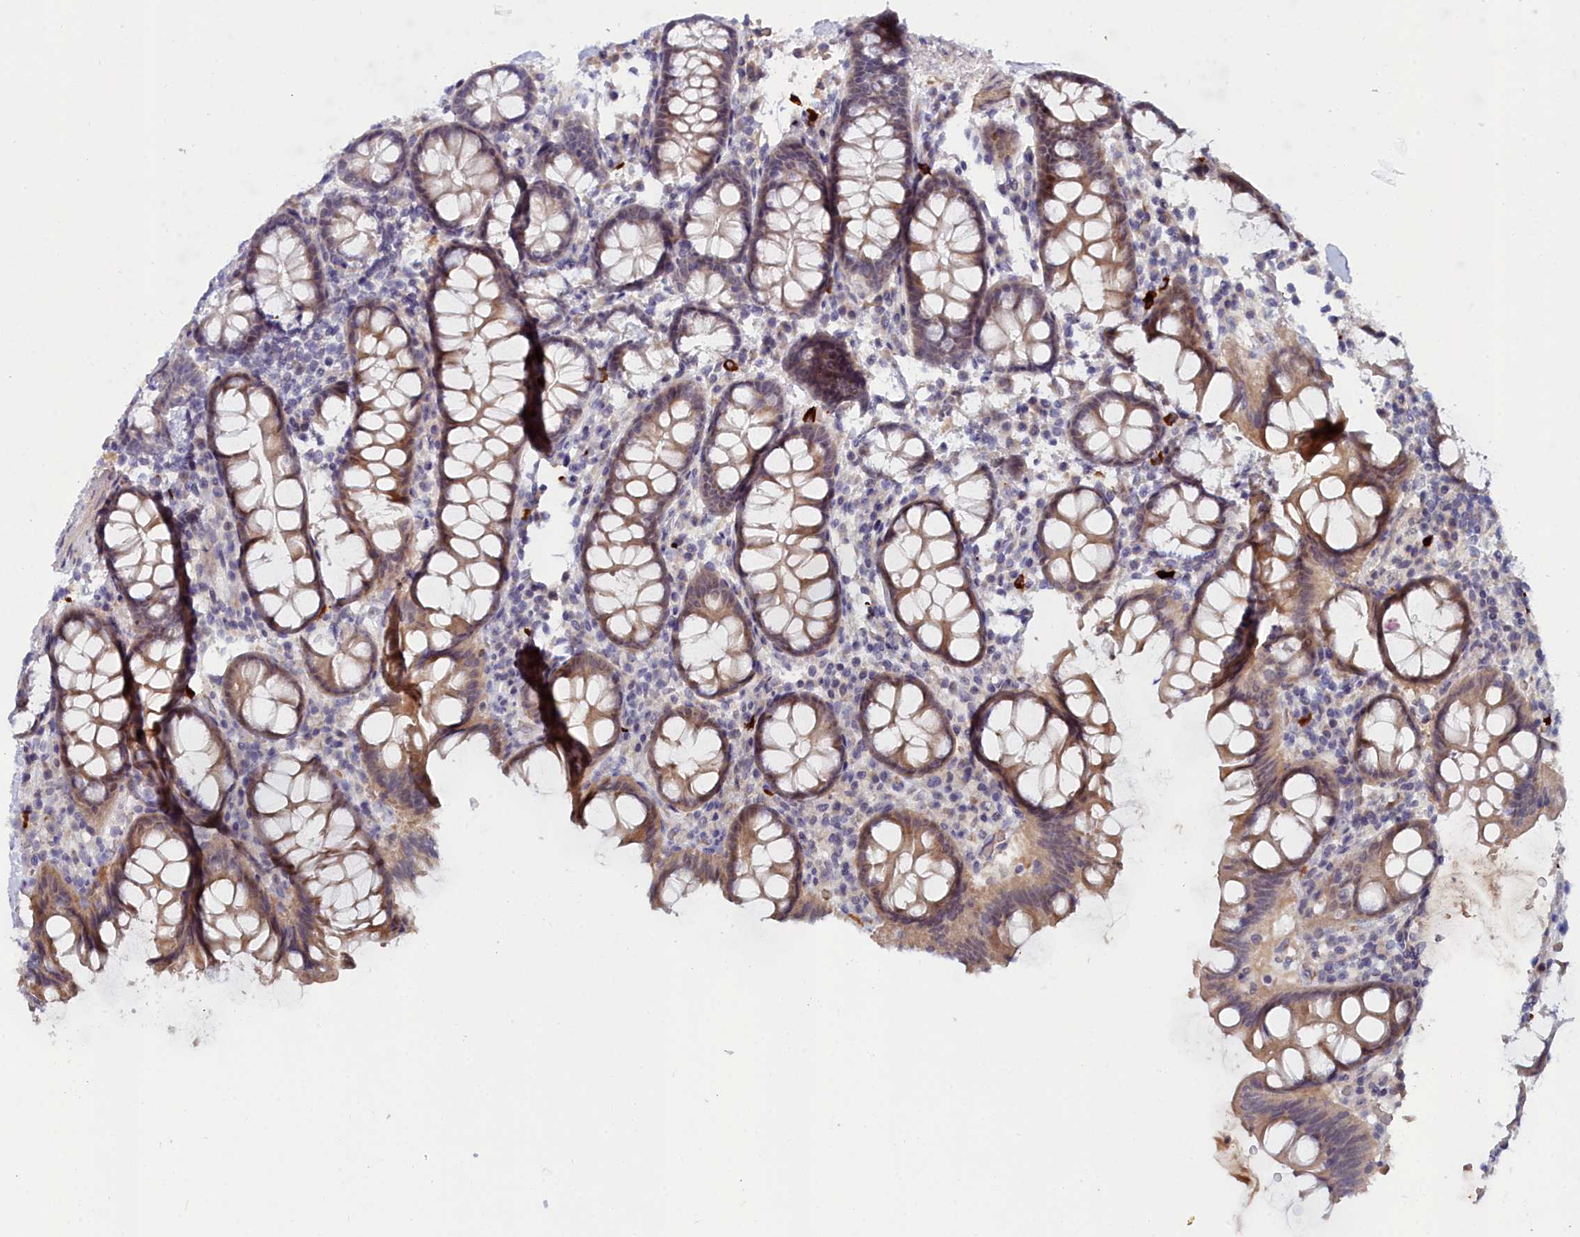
{"staining": {"intensity": "moderate", "quantity": ">75%", "location": "cytoplasmic/membranous"}, "tissue": "colon", "cell_type": "Glandular cells", "image_type": "normal", "snomed": [{"axis": "morphology", "description": "Normal tissue, NOS"}, {"axis": "topography", "description": "Colon"}], "caption": "Immunohistochemistry photomicrograph of normal human colon stained for a protein (brown), which demonstrates medium levels of moderate cytoplasmic/membranous positivity in about >75% of glandular cells.", "gene": "KCTD18", "patient": {"sex": "female", "age": 79}}